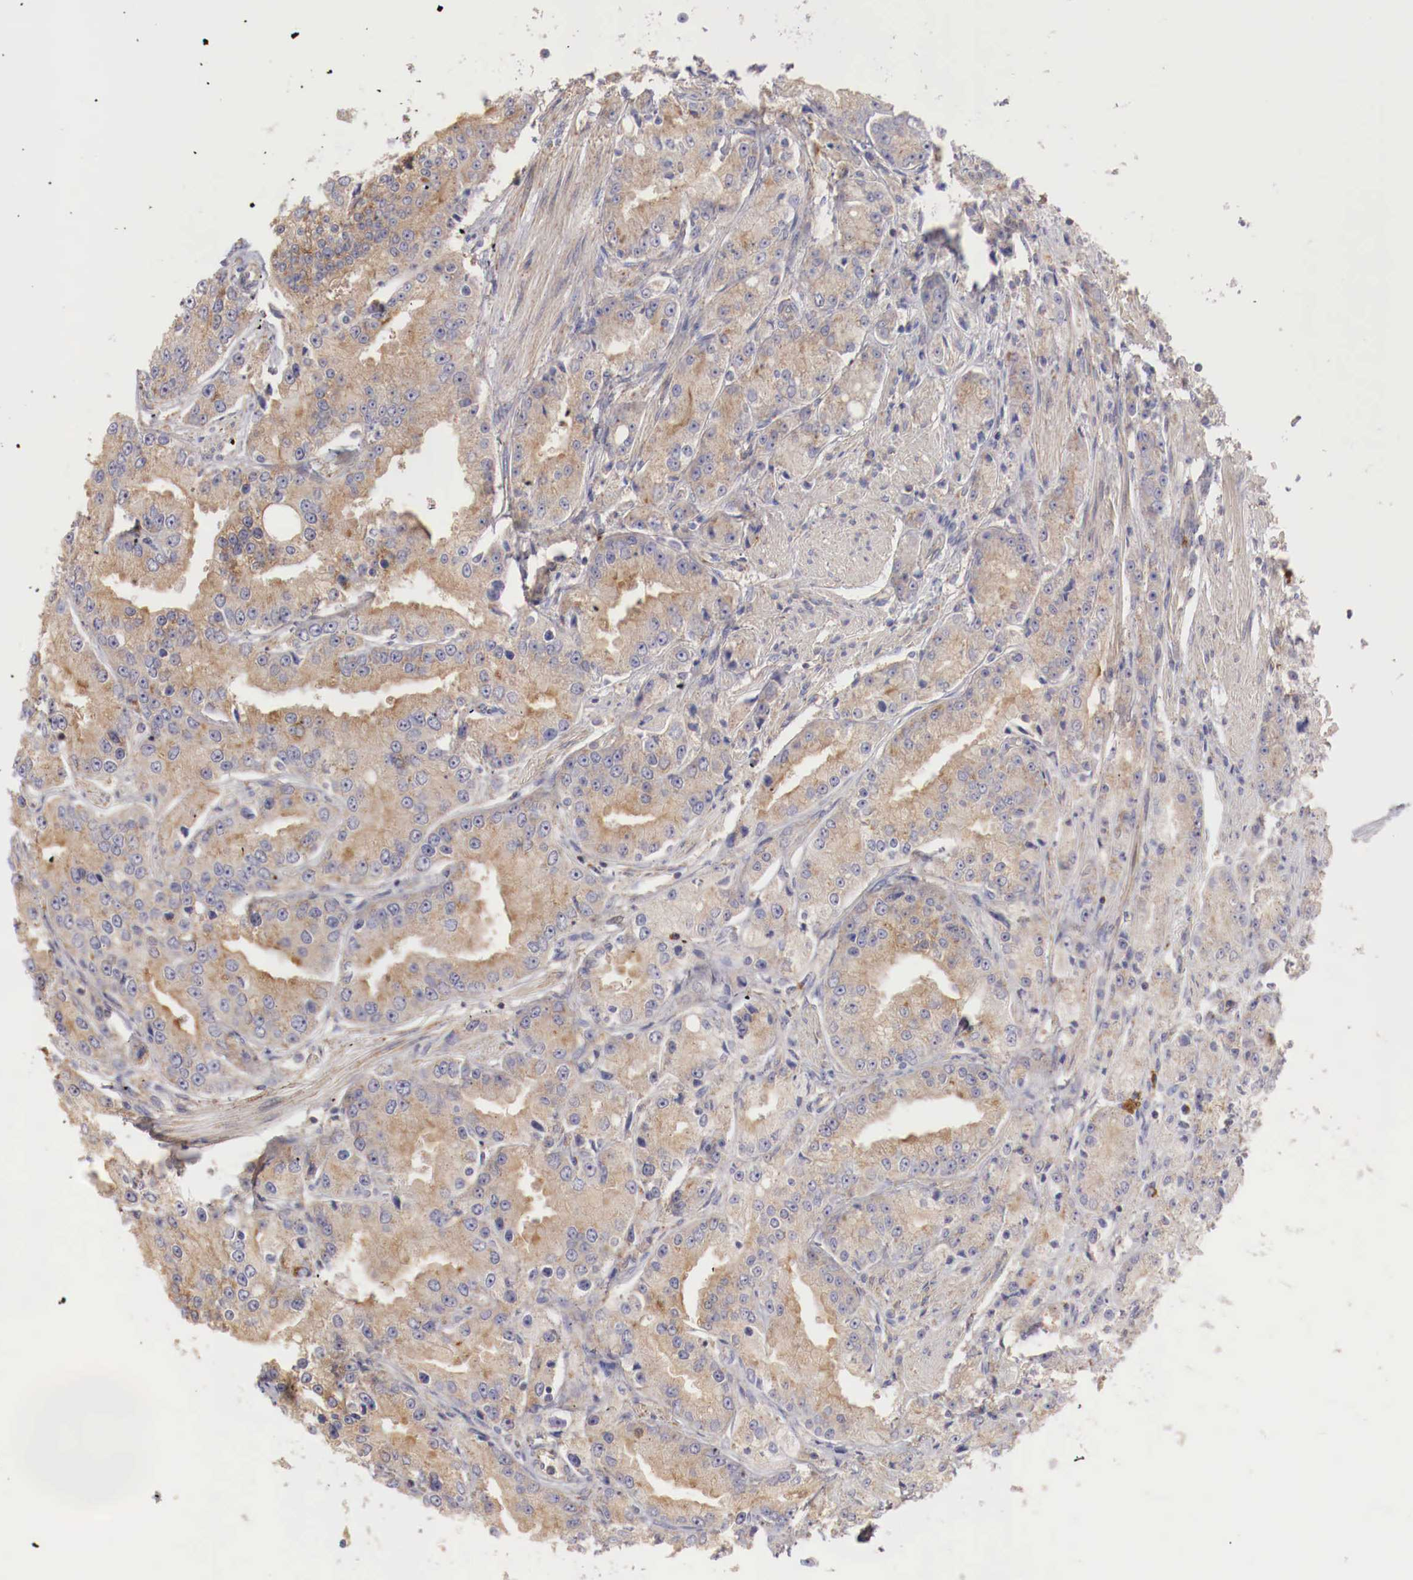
{"staining": {"intensity": "strong", "quantity": ">75%", "location": "cytoplasmic/membranous"}, "tissue": "prostate cancer", "cell_type": "Tumor cells", "image_type": "cancer", "snomed": [{"axis": "morphology", "description": "Adenocarcinoma, Medium grade"}, {"axis": "topography", "description": "Prostate"}], "caption": "This is a photomicrograph of immunohistochemistry (IHC) staining of prostate cancer, which shows strong staining in the cytoplasmic/membranous of tumor cells.", "gene": "PITPNA", "patient": {"sex": "male", "age": 72}}